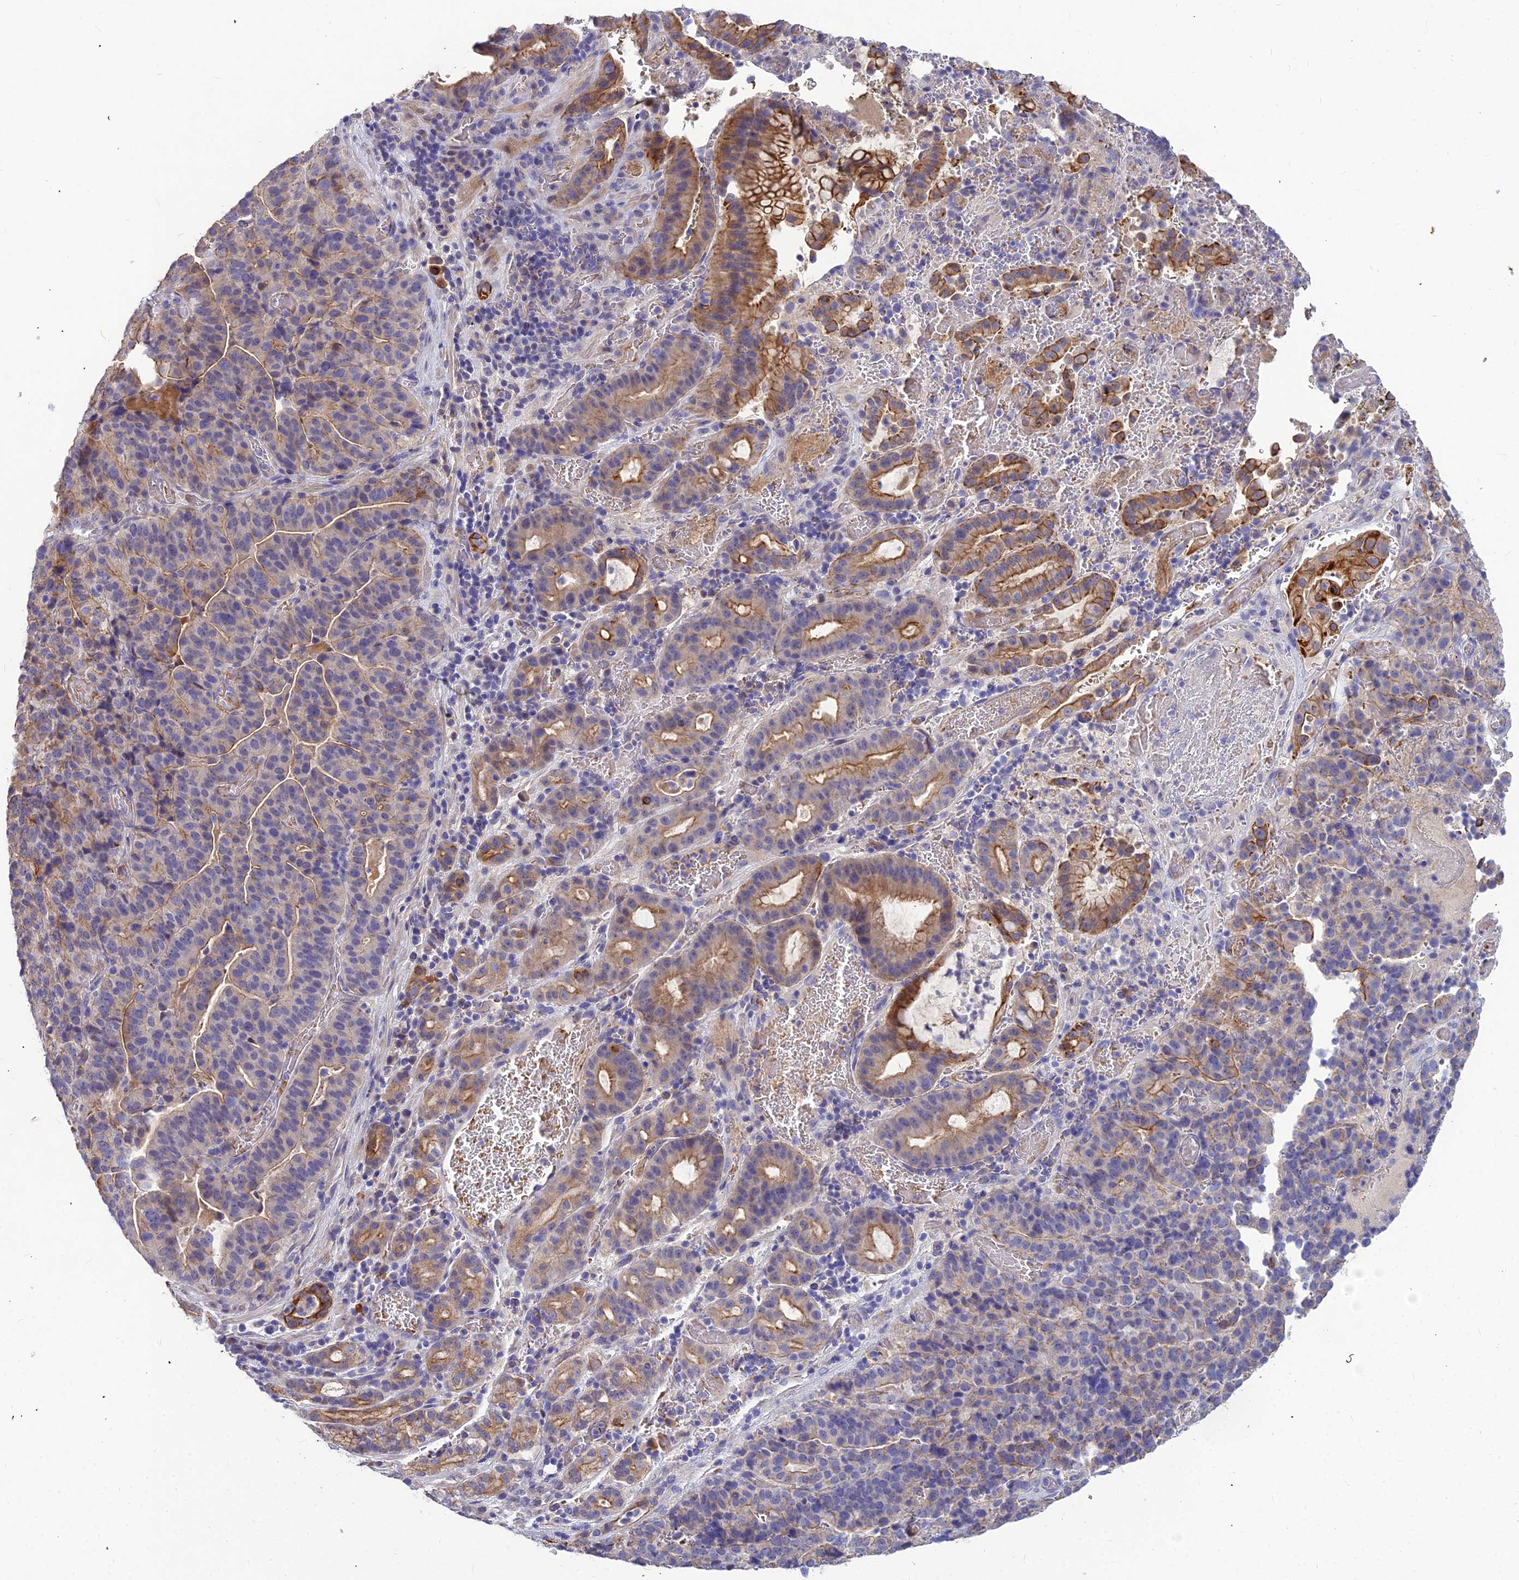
{"staining": {"intensity": "moderate", "quantity": "<25%", "location": "cytoplasmic/membranous"}, "tissue": "stomach cancer", "cell_type": "Tumor cells", "image_type": "cancer", "snomed": [{"axis": "morphology", "description": "Adenocarcinoma, NOS"}, {"axis": "topography", "description": "Stomach"}], "caption": "Immunohistochemistry (IHC) image of human stomach cancer (adenocarcinoma) stained for a protein (brown), which demonstrates low levels of moderate cytoplasmic/membranous positivity in about <25% of tumor cells.", "gene": "DMRTA1", "patient": {"sex": "male", "age": 48}}